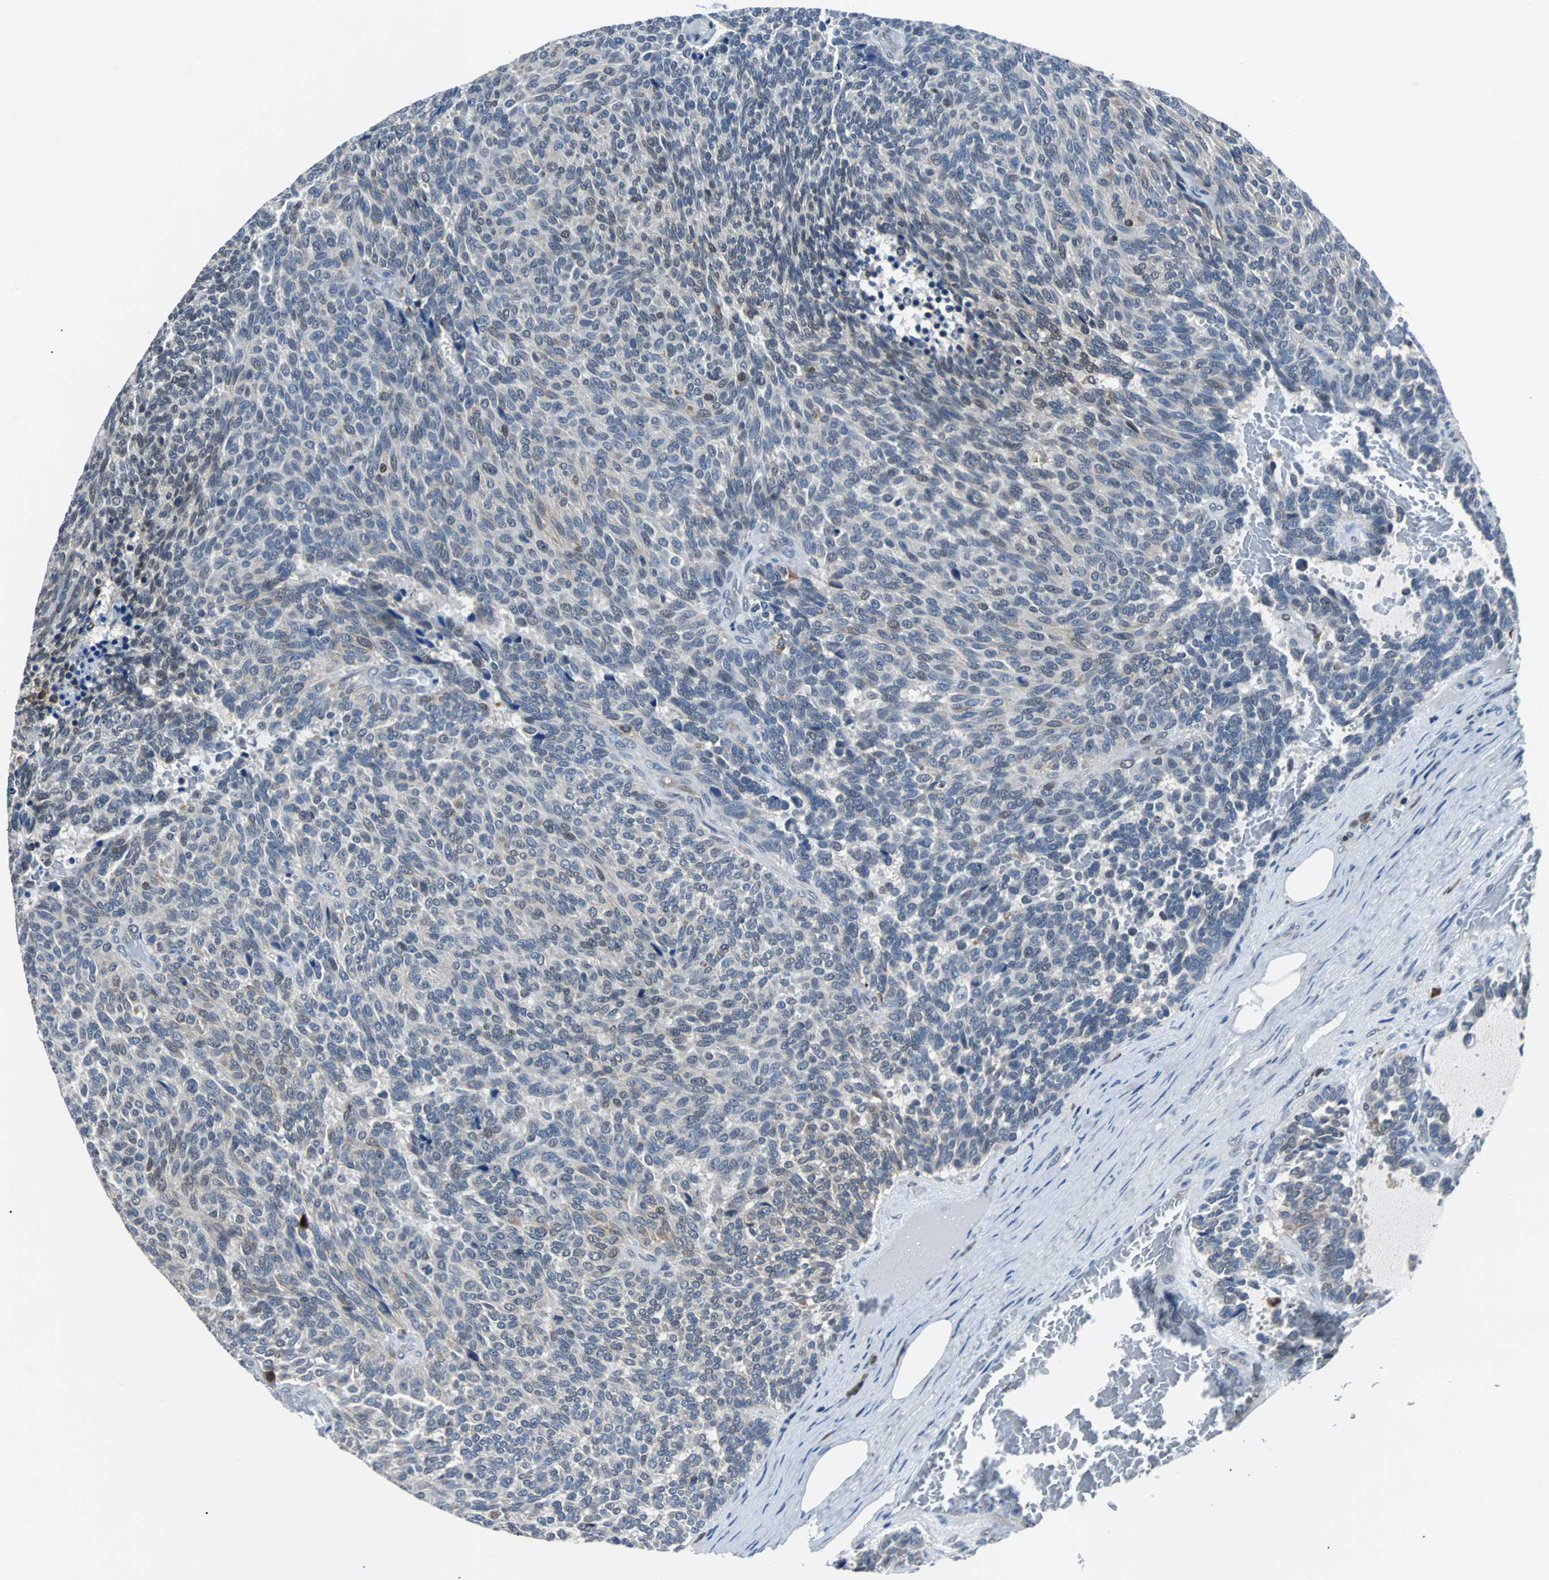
{"staining": {"intensity": "weak", "quantity": "<25%", "location": "cytoplasmic/membranous"}, "tissue": "carcinoid", "cell_type": "Tumor cells", "image_type": "cancer", "snomed": [{"axis": "morphology", "description": "Carcinoid, malignant, NOS"}, {"axis": "topography", "description": "Pancreas"}], "caption": "This is an IHC photomicrograph of carcinoid. There is no positivity in tumor cells.", "gene": "USP28", "patient": {"sex": "female", "age": 54}}